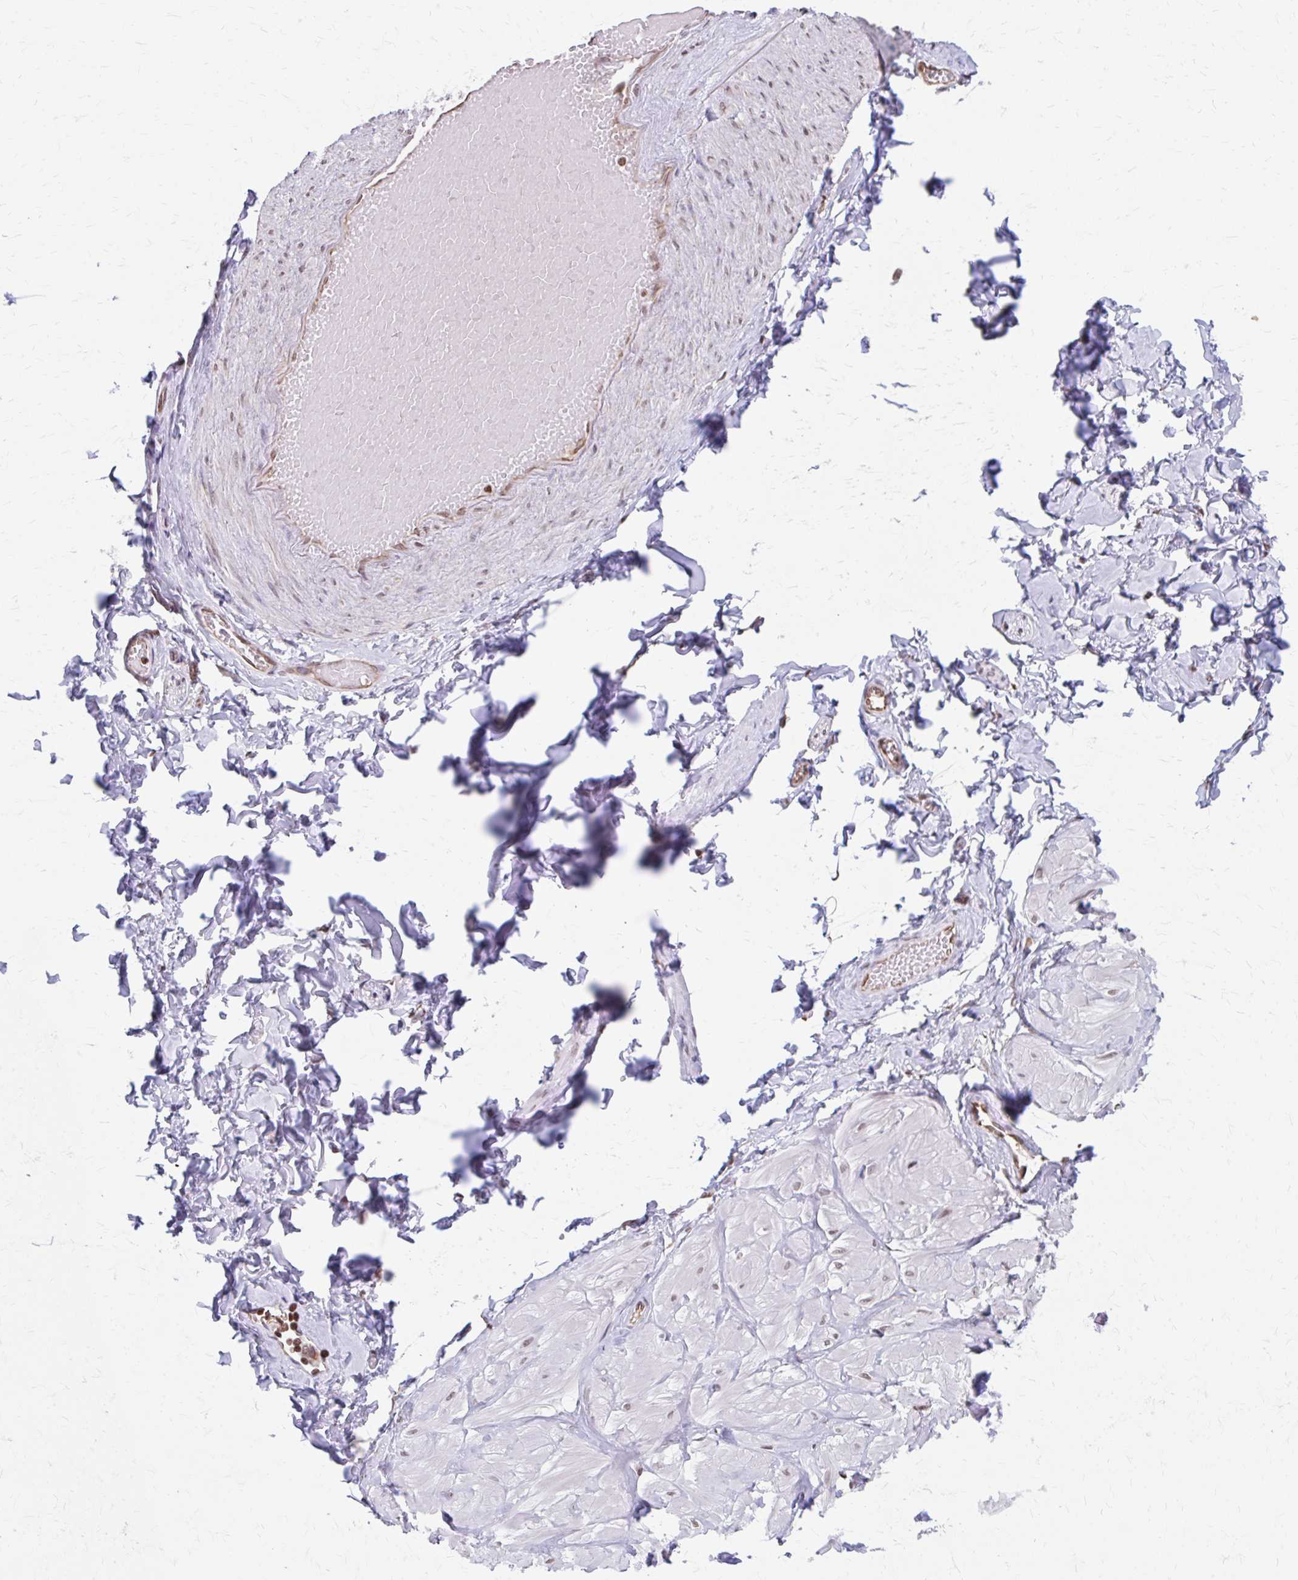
{"staining": {"intensity": "moderate", "quantity": "25%-75%", "location": "nuclear"}, "tissue": "adipose tissue", "cell_type": "Adipocytes", "image_type": "normal", "snomed": [{"axis": "morphology", "description": "Normal tissue, NOS"}, {"axis": "topography", "description": "Soft tissue"}, {"axis": "topography", "description": "Adipose tissue"}, {"axis": "topography", "description": "Vascular tissue"}, {"axis": "topography", "description": "Peripheral nerve tissue"}], "caption": "DAB immunohistochemical staining of benign adipose tissue reveals moderate nuclear protein expression in approximately 25%-75% of adipocytes. (brown staining indicates protein expression, while blue staining denotes nuclei).", "gene": "ORC3", "patient": {"sex": "male", "age": 29}}